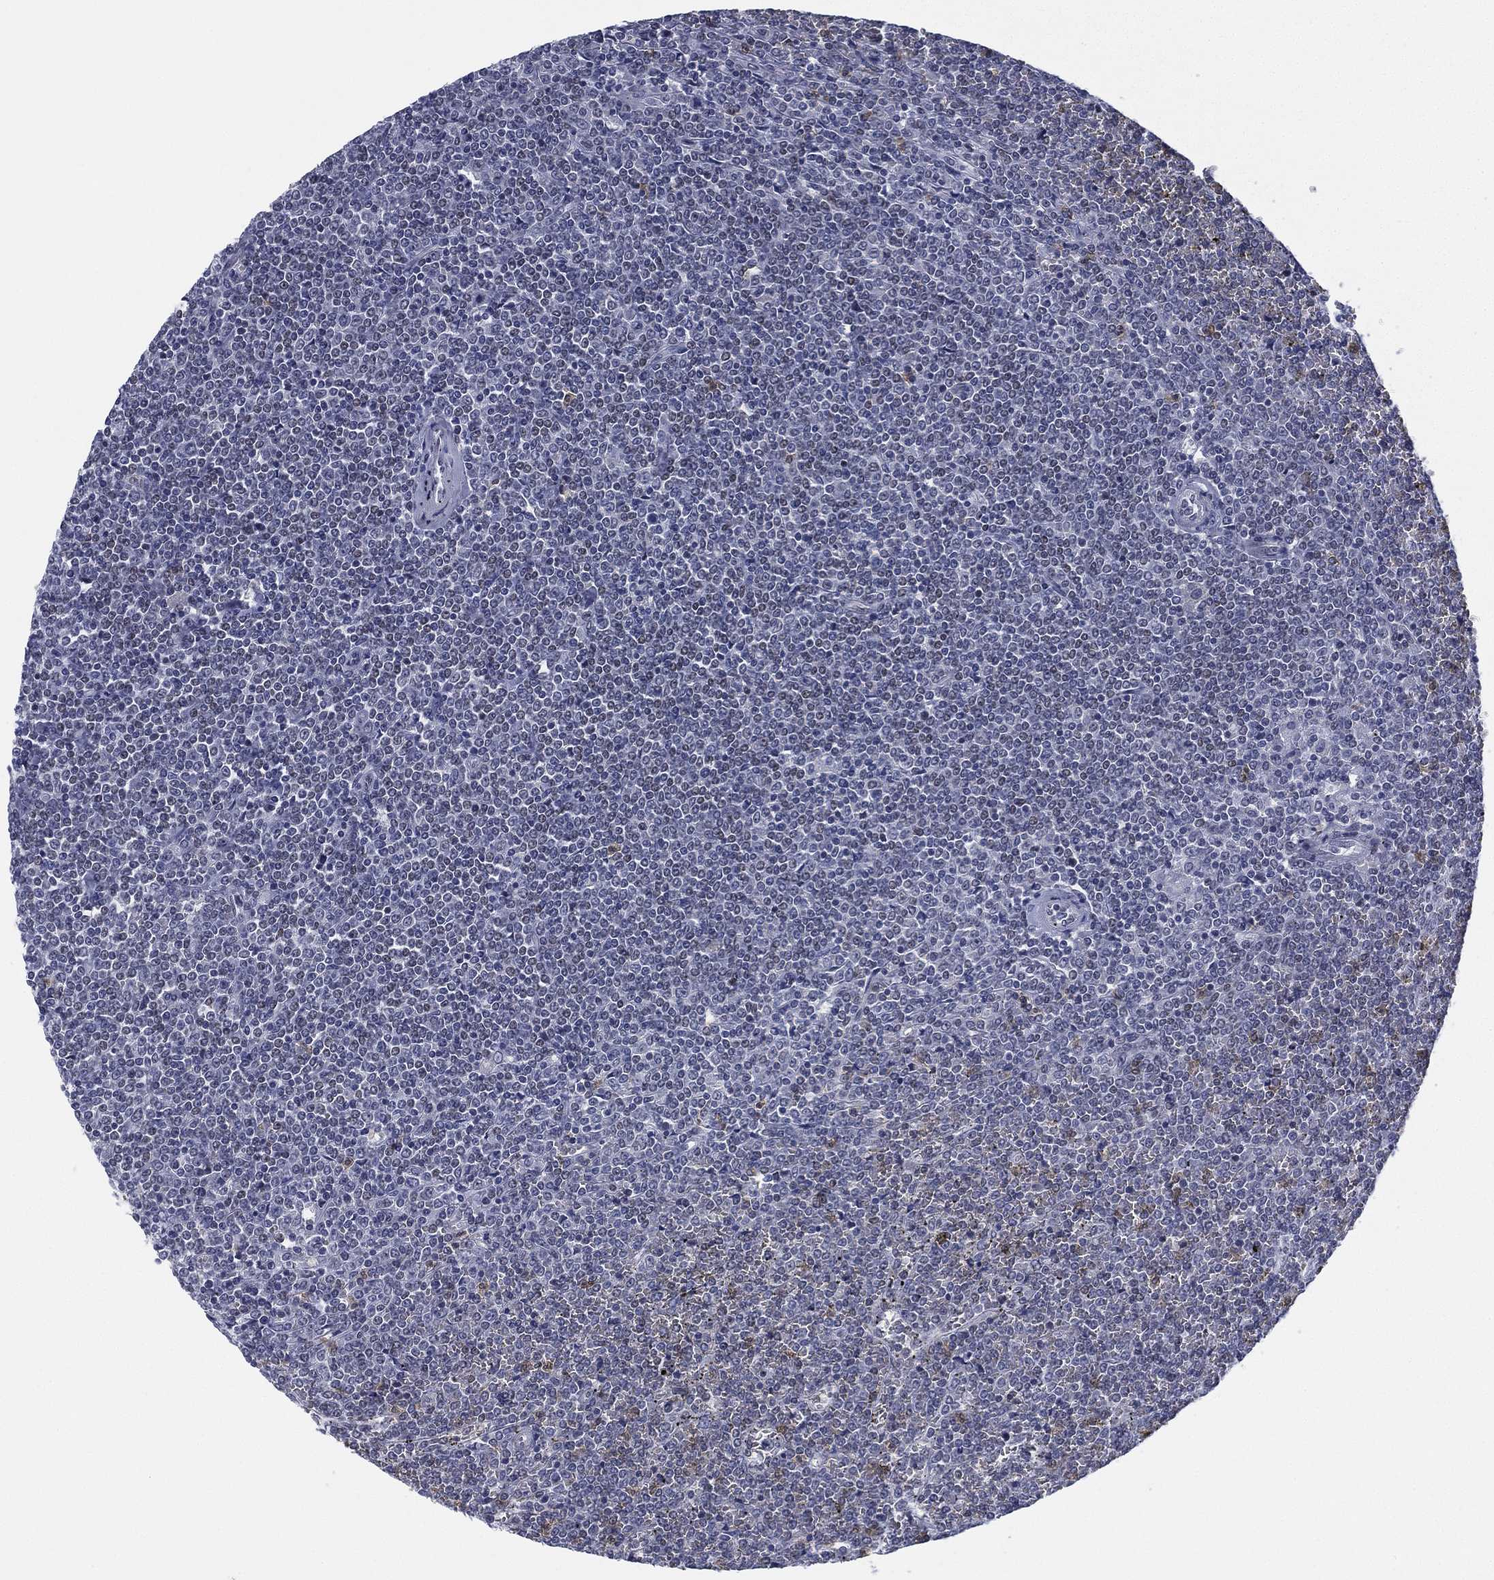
{"staining": {"intensity": "negative", "quantity": "none", "location": "none"}, "tissue": "lymphoma", "cell_type": "Tumor cells", "image_type": "cancer", "snomed": [{"axis": "morphology", "description": "Malignant lymphoma, non-Hodgkin's type, Low grade"}, {"axis": "topography", "description": "Spleen"}], "caption": "Low-grade malignant lymphoma, non-Hodgkin's type stained for a protein using immunohistochemistry exhibits no staining tumor cells.", "gene": "ZNF711", "patient": {"sex": "female", "age": 19}}